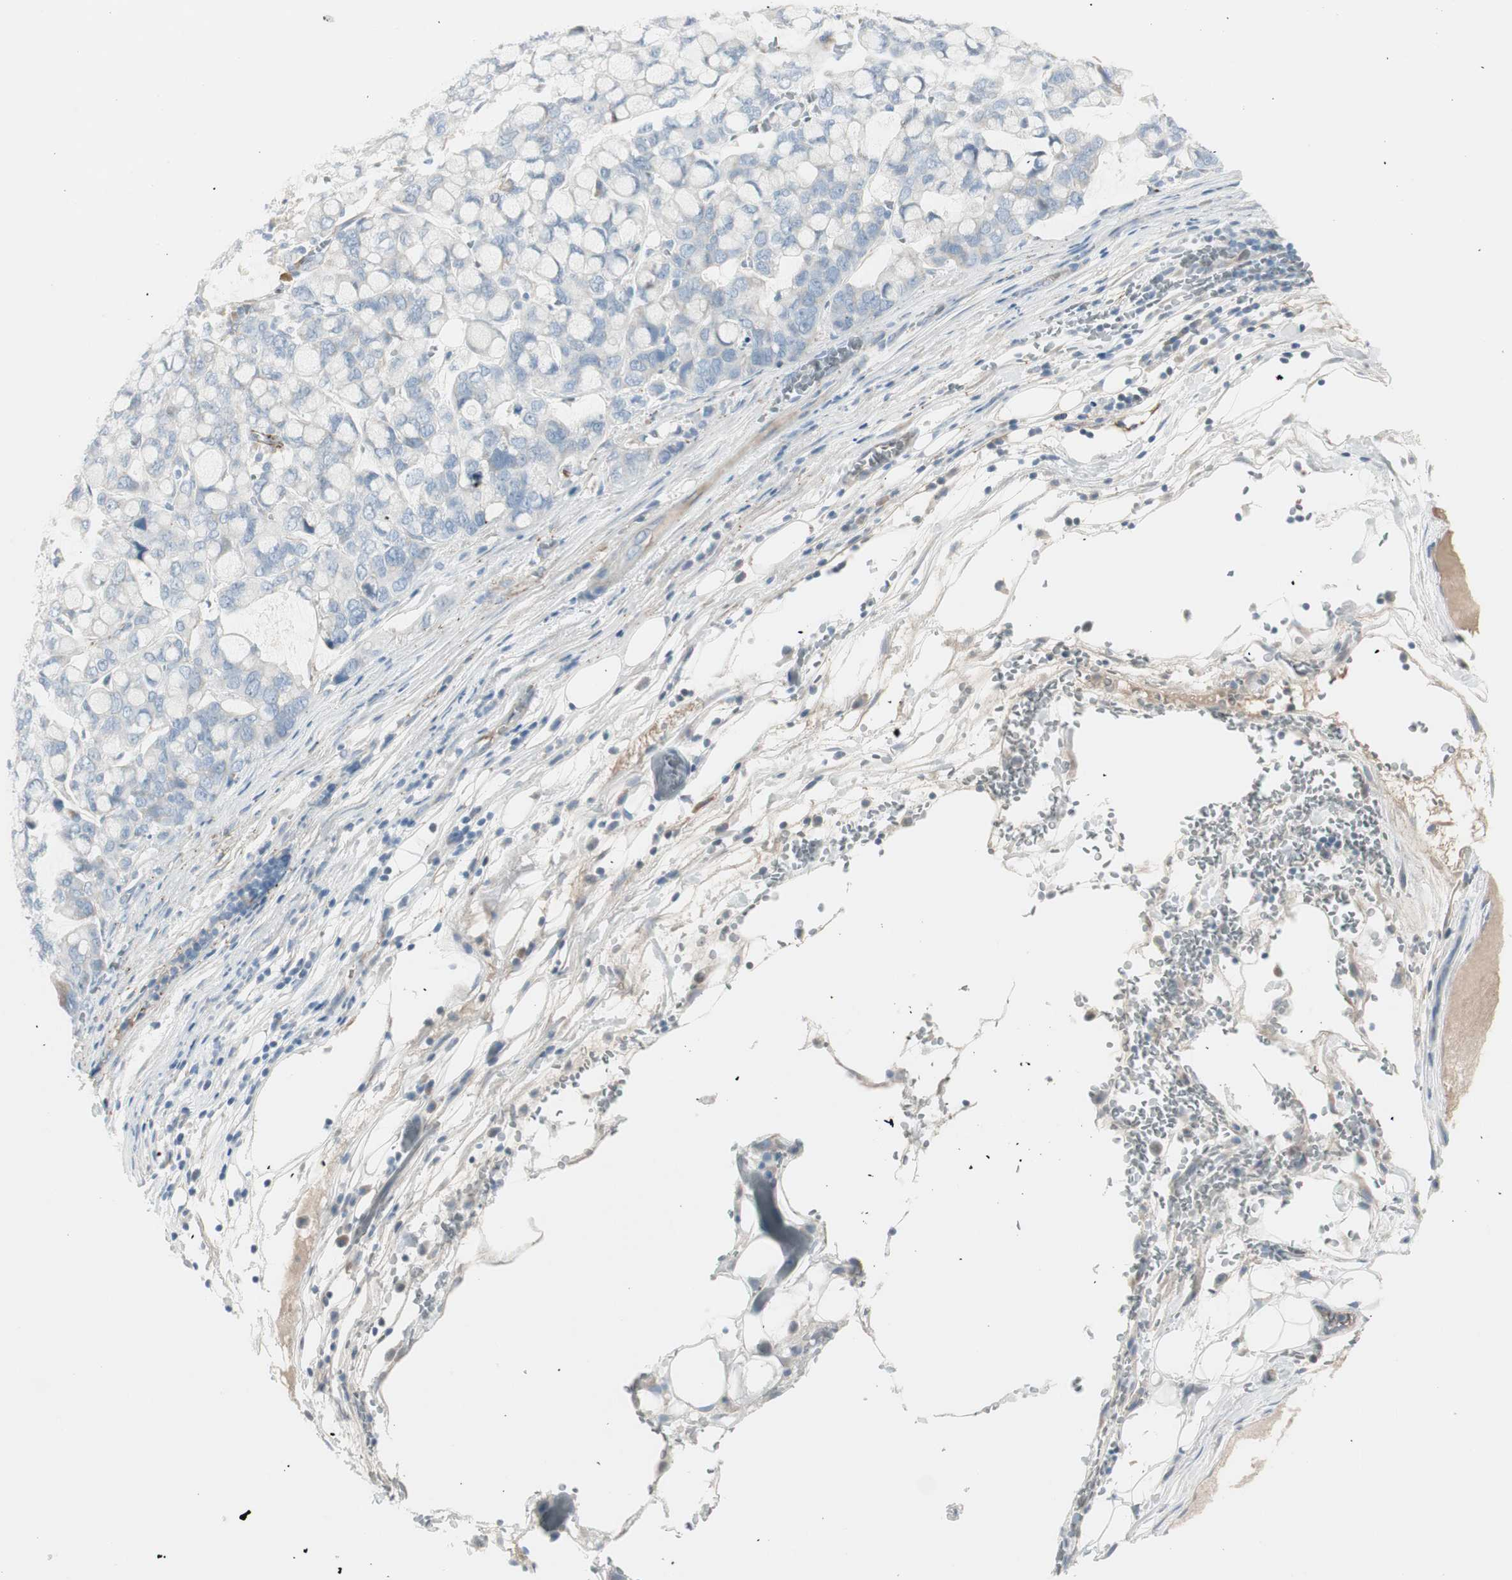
{"staining": {"intensity": "negative", "quantity": "none", "location": "none"}, "tissue": "stomach cancer", "cell_type": "Tumor cells", "image_type": "cancer", "snomed": [{"axis": "morphology", "description": "Adenocarcinoma, NOS"}, {"axis": "topography", "description": "Stomach, lower"}], "caption": "DAB immunohistochemical staining of stomach adenocarcinoma exhibits no significant staining in tumor cells.", "gene": "CACNA2D1", "patient": {"sex": "male", "age": 84}}